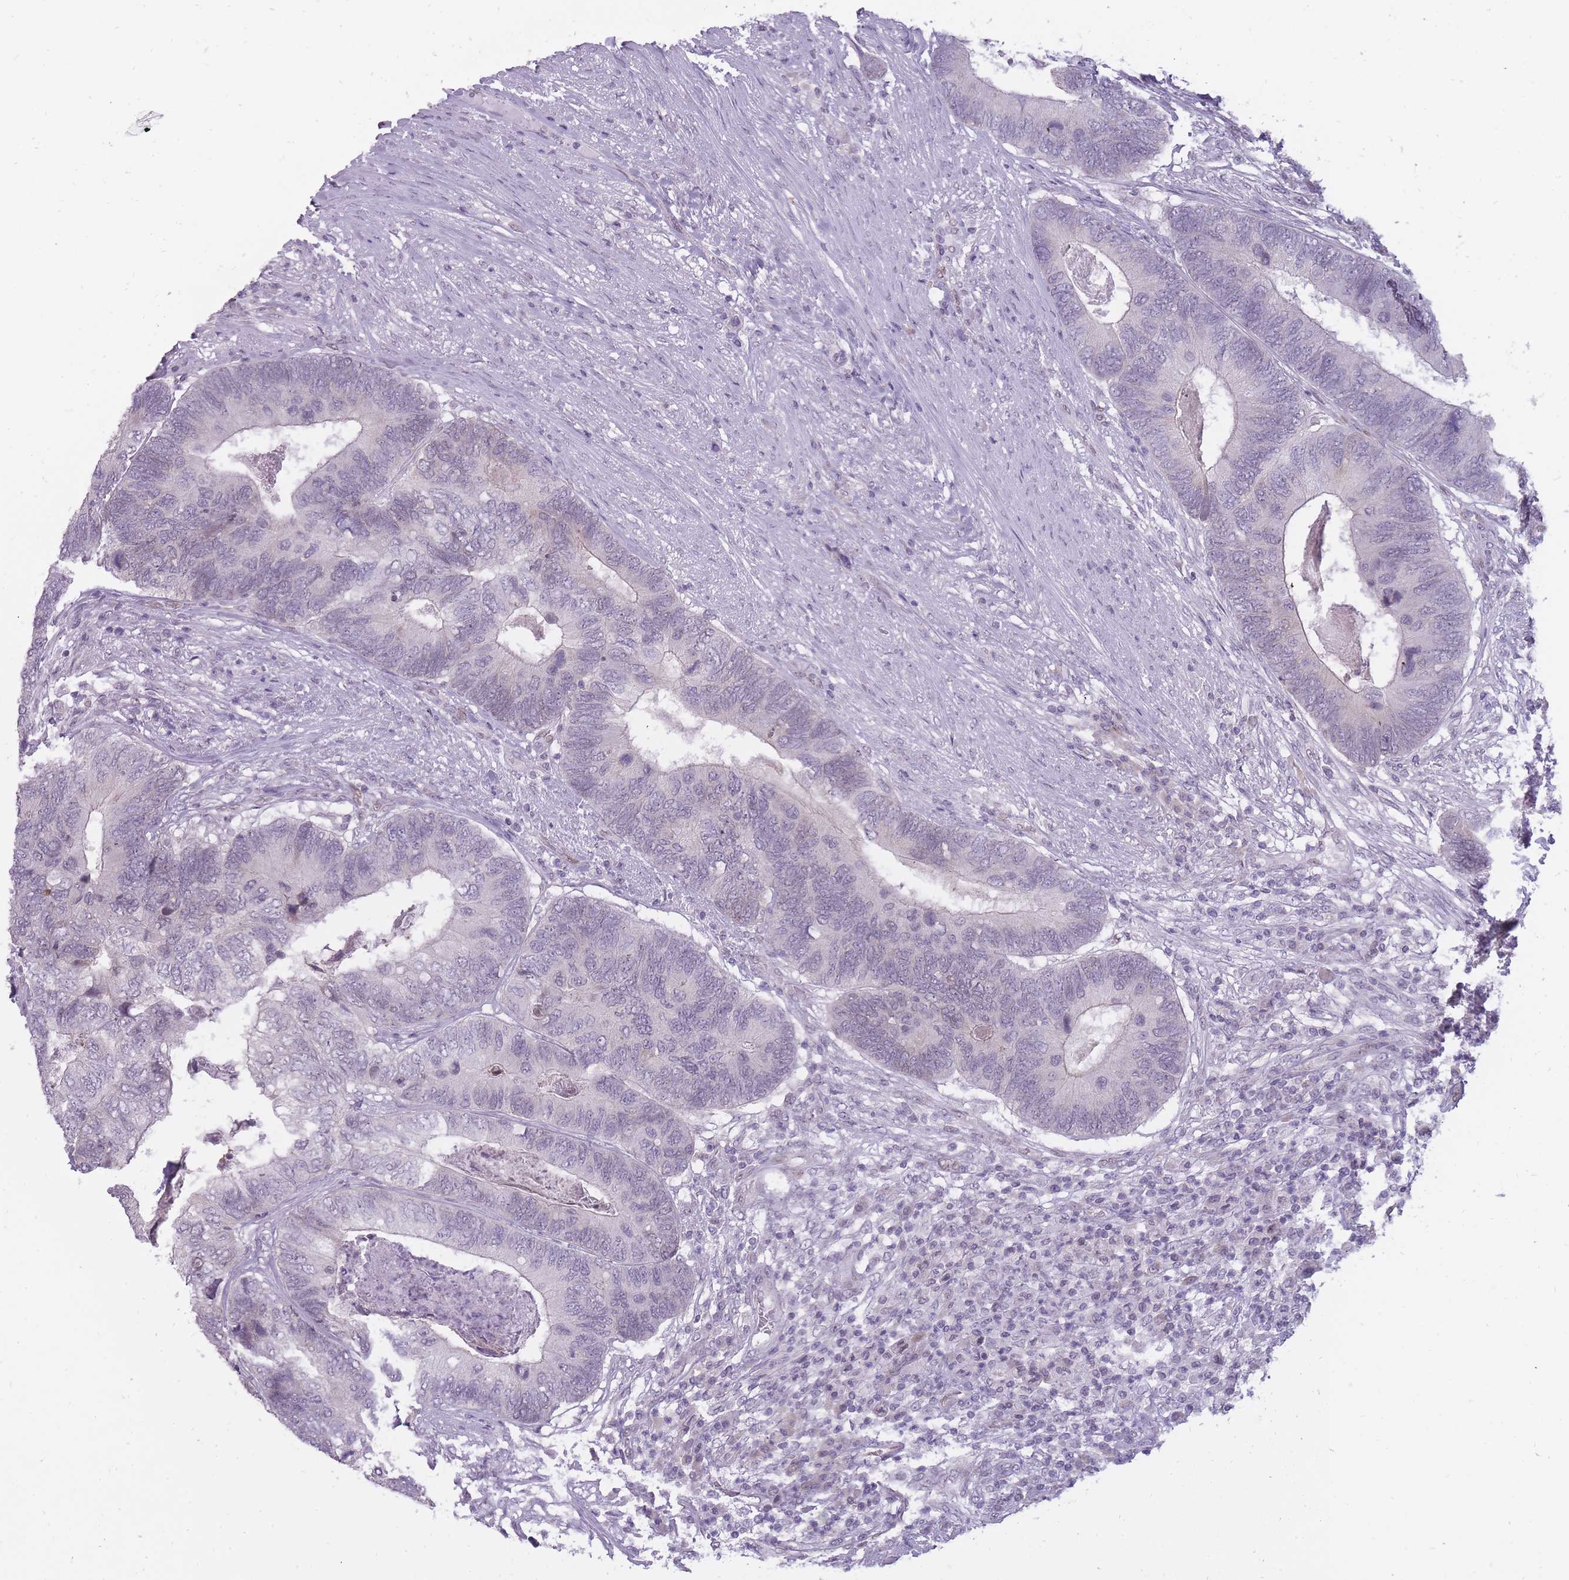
{"staining": {"intensity": "negative", "quantity": "none", "location": "none"}, "tissue": "colorectal cancer", "cell_type": "Tumor cells", "image_type": "cancer", "snomed": [{"axis": "morphology", "description": "Adenocarcinoma, NOS"}, {"axis": "topography", "description": "Colon"}], "caption": "Tumor cells show no significant protein expression in colorectal cancer (adenocarcinoma). The staining is performed using DAB brown chromogen with nuclei counter-stained in using hematoxylin.", "gene": "POMZP3", "patient": {"sex": "female", "age": 67}}